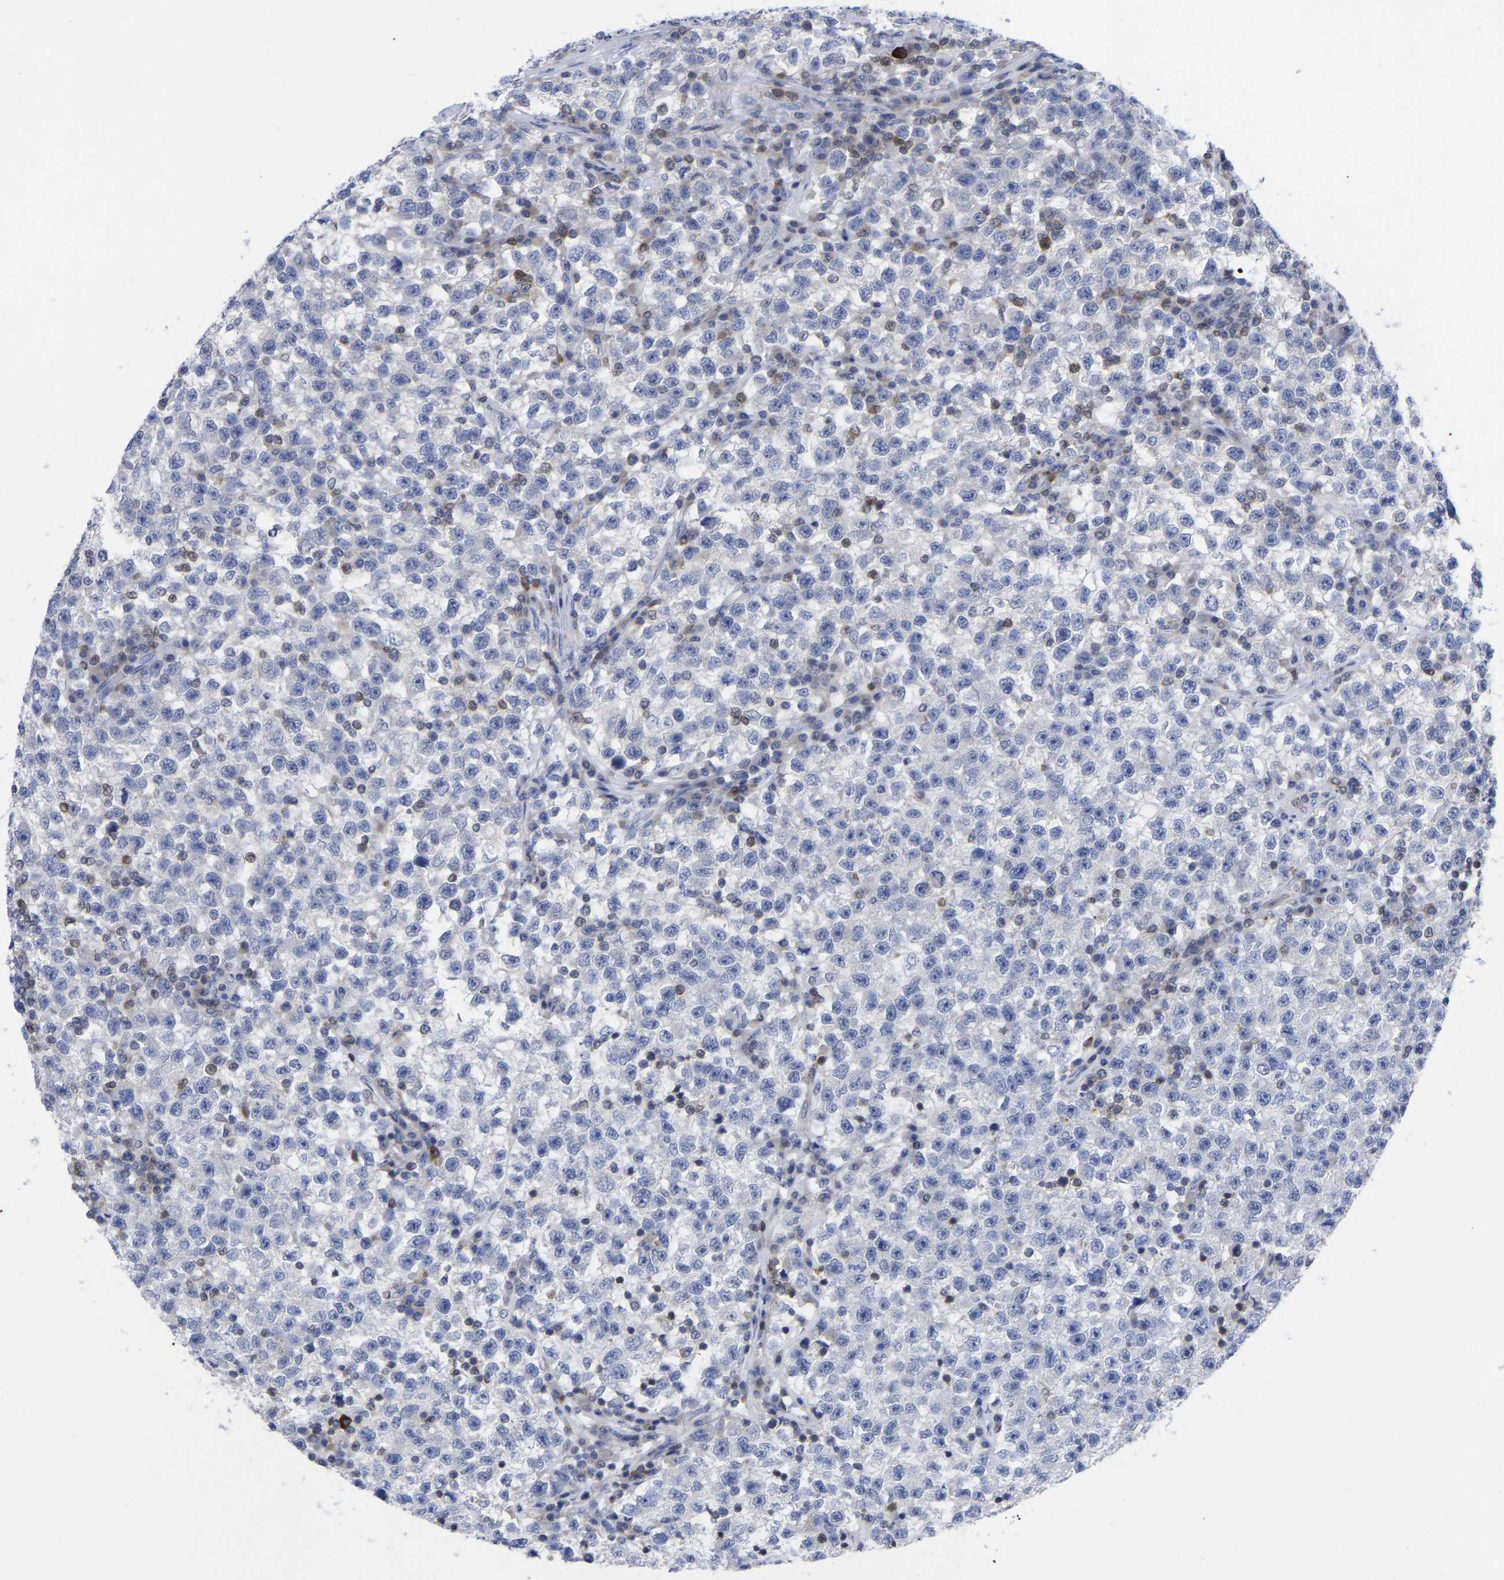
{"staining": {"intensity": "negative", "quantity": "none", "location": "none"}, "tissue": "testis cancer", "cell_type": "Tumor cells", "image_type": "cancer", "snomed": [{"axis": "morphology", "description": "Seminoma, NOS"}, {"axis": "topography", "description": "Testis"}], "caption": "An immunohistochemistry (IHC) histopathology image of testis seminoma is shown. There is no staining in tumor cells of testis seminoma.", "gene": "PTPN7", "patient": {"sex": "male", "age": 22}}